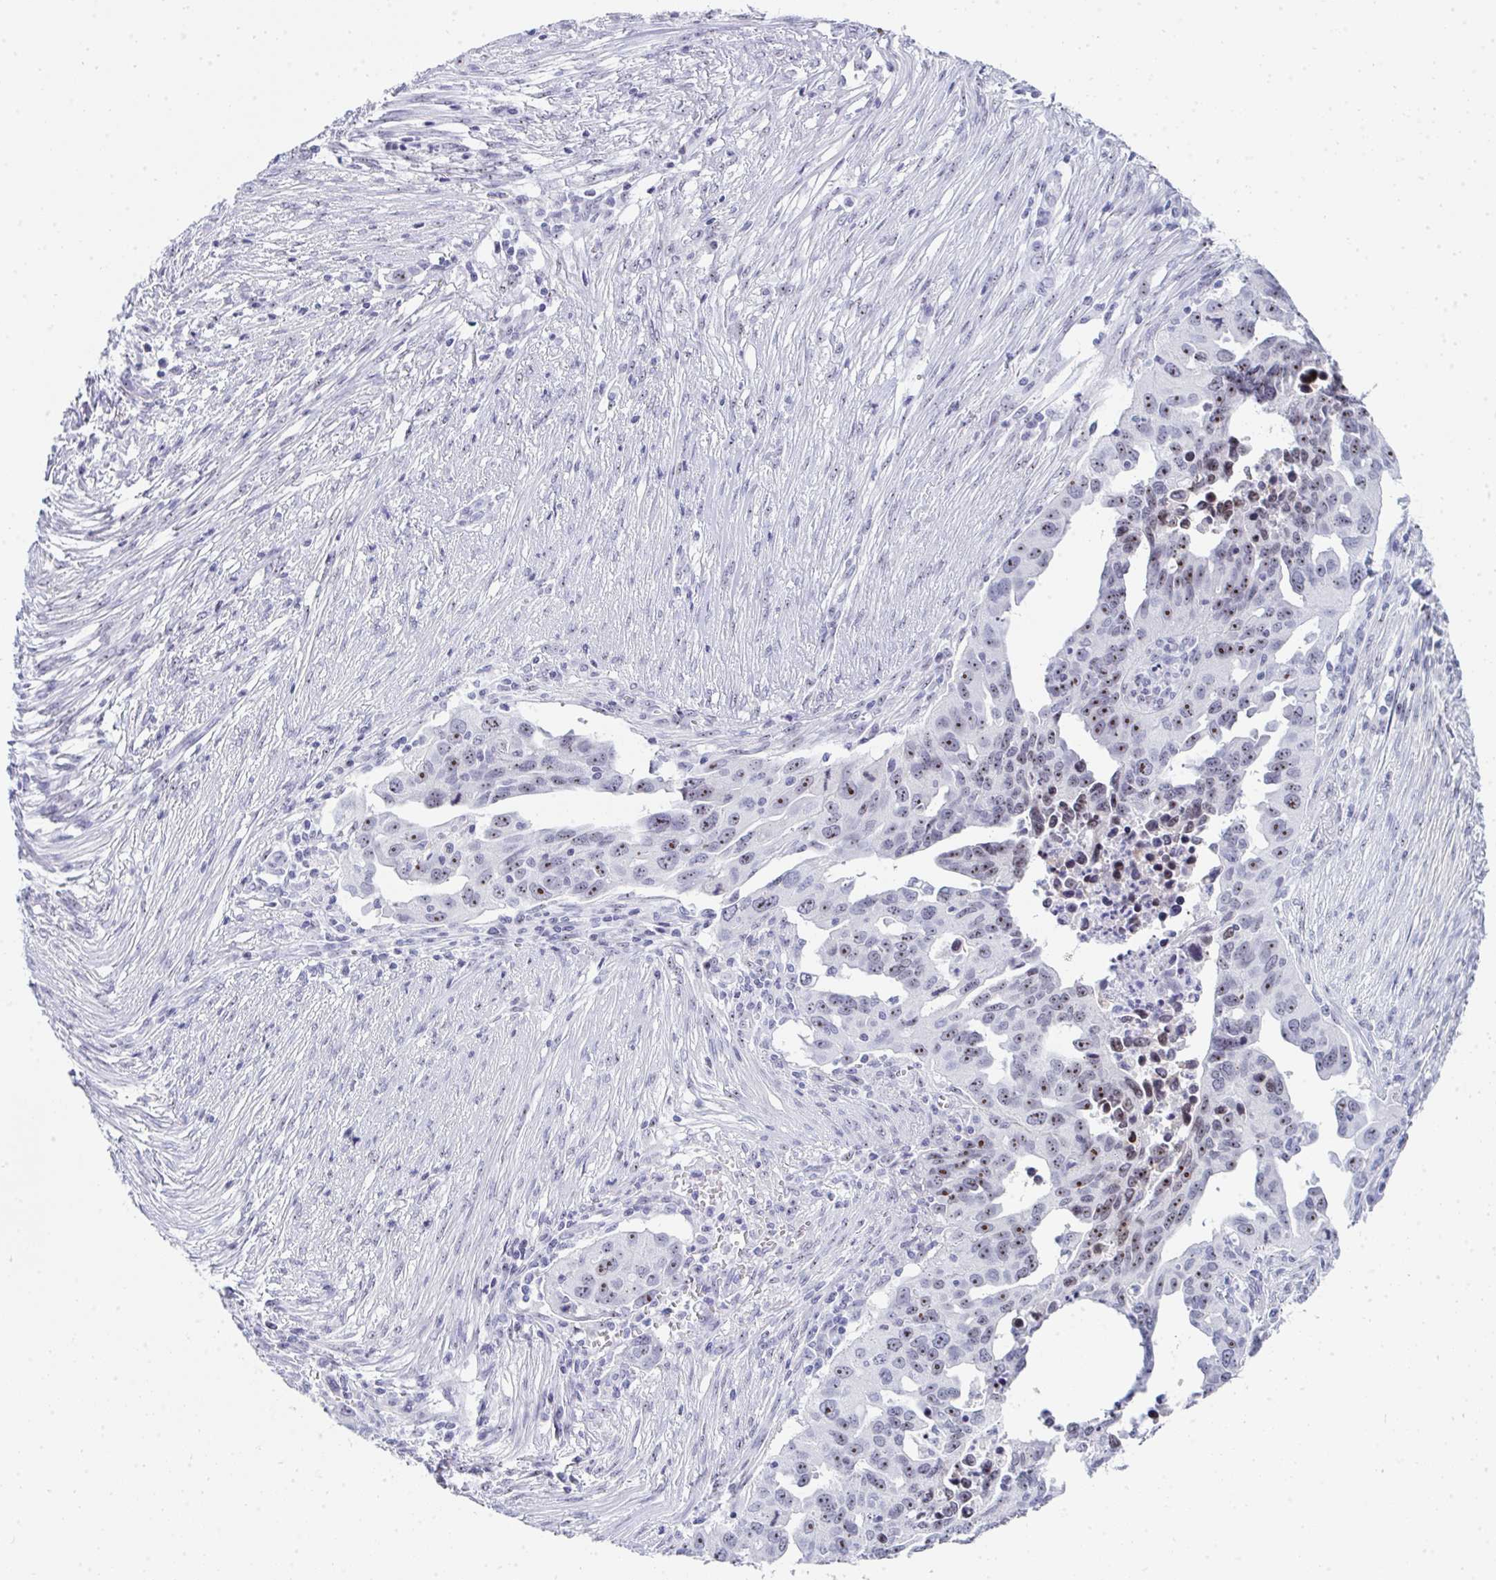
{"staining": {"intensity": "moderate", "quantity": "25%-75%", "location": "nuclear"}, "tissue": "ovarian cancer", "cell_type": "Tumor cells", "image_type": "cancer", "snomed": [{"axis": "morphology", "description": "Carcinoma, endometroid"}, {"axis": "morphology", "description": "Cystadenocarcinoma, serous, NOS"}, {"axis": "topography", "description": "Ovary"}], "caption": "A histopathology image of human ovarian cancer stained for a protein exhibits moderate nuclear brown staining in tumor cells.", "gene": "NOP10", "patient": {"sex": "female", "age": 45}}